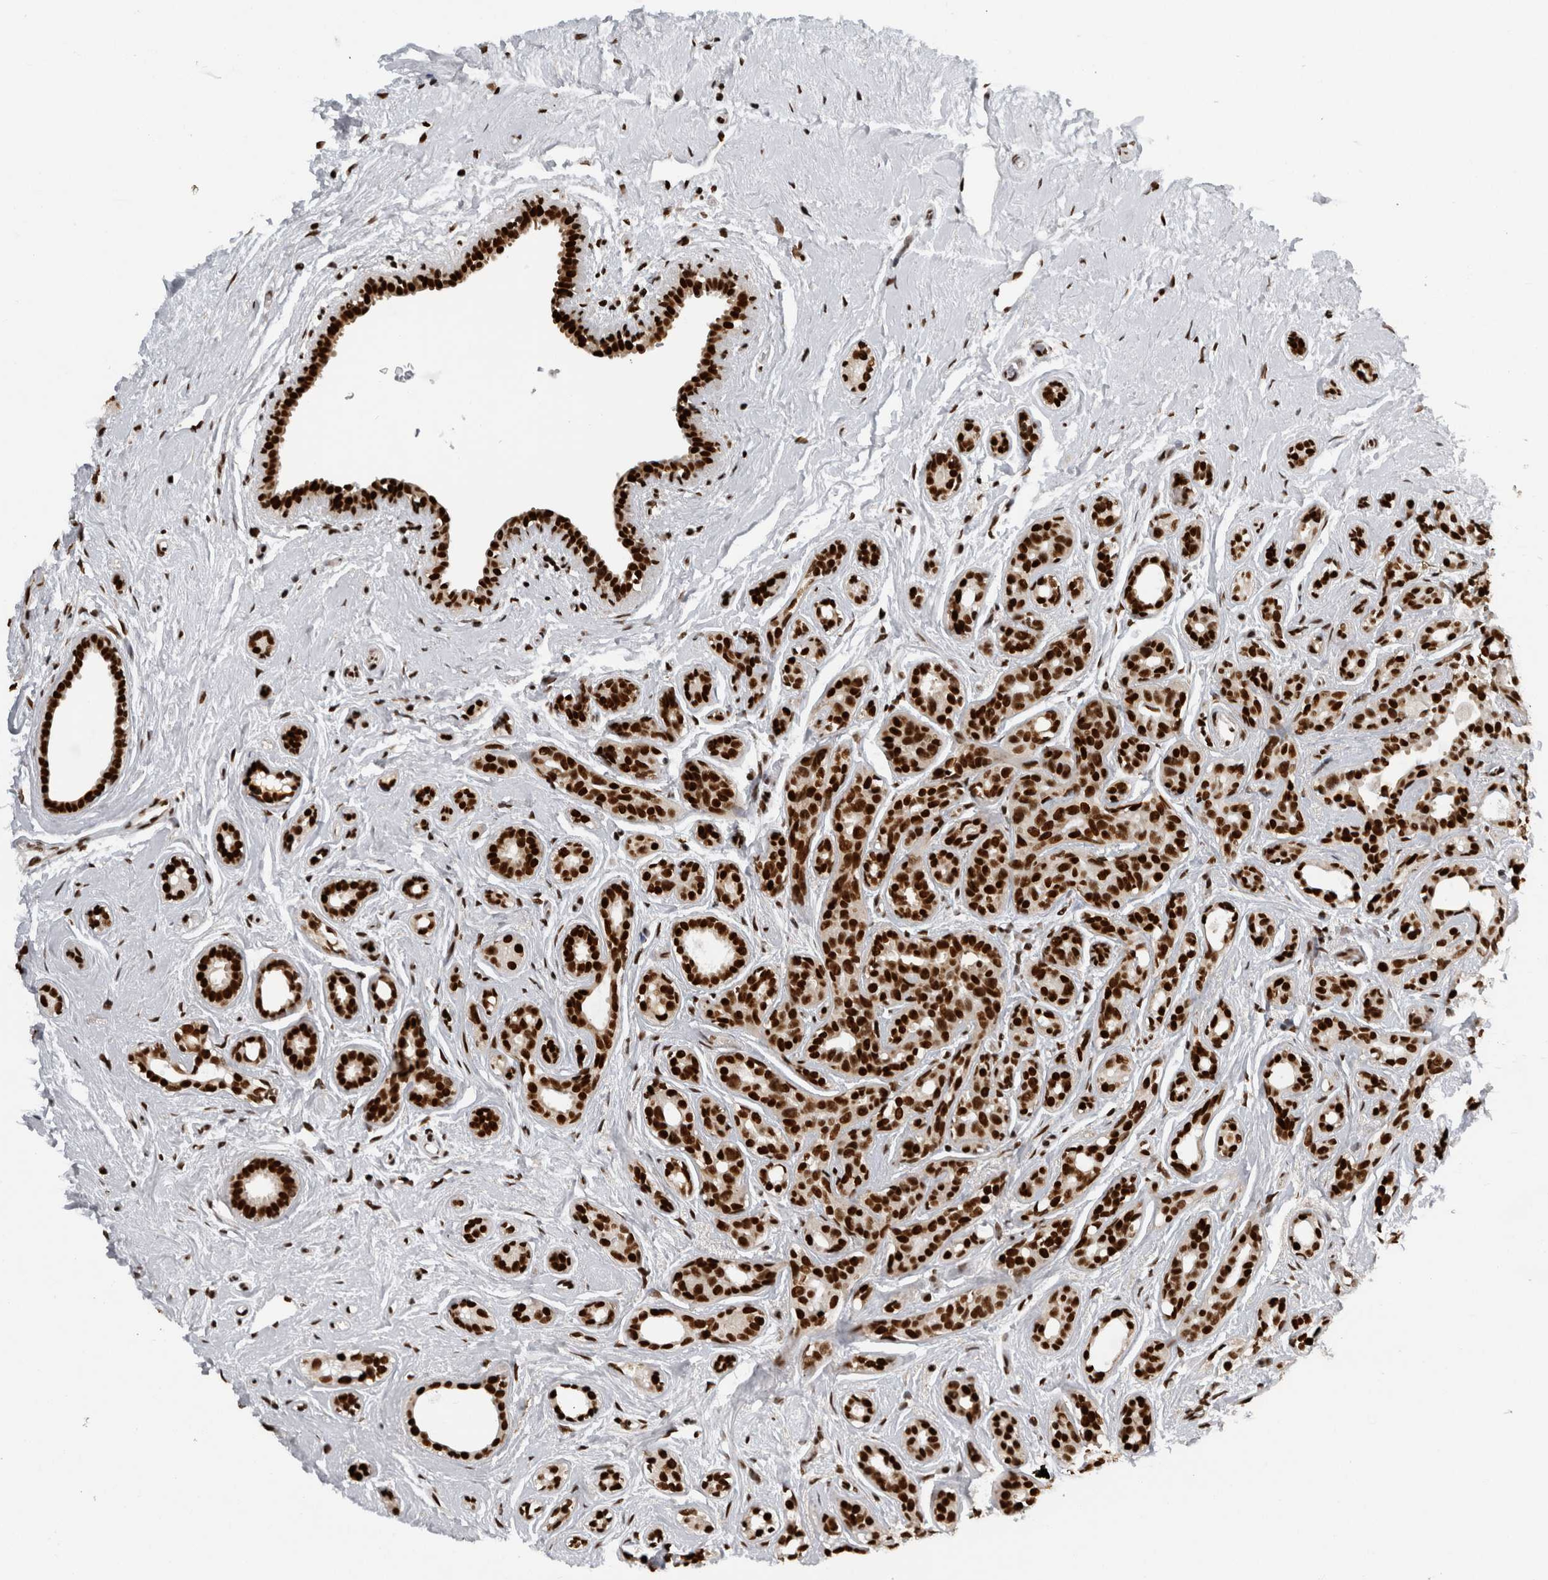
{"staining": {"intensity": "strong", "quantity": ">75%", "location": "nuclear"}, "tissue": "breast cancer", "cell_type": "Tumor cells", "image_type": "cancer", "snomed": [{"axis": "morphology", "description": "Duct carcinoma"}, {"axis": "topography", "description": "Breast"}], "caption": "This photomicrograph exhibits infiltrating ductal carcinoma (breast) stained with IHC to label a protein in brown. The nuclear of tumor cells show strong positivity for the protein. Nuclei are counter-stained blue.", "gene": "ZSCAN2", "patient": {"sex": "female", "age": 55}}